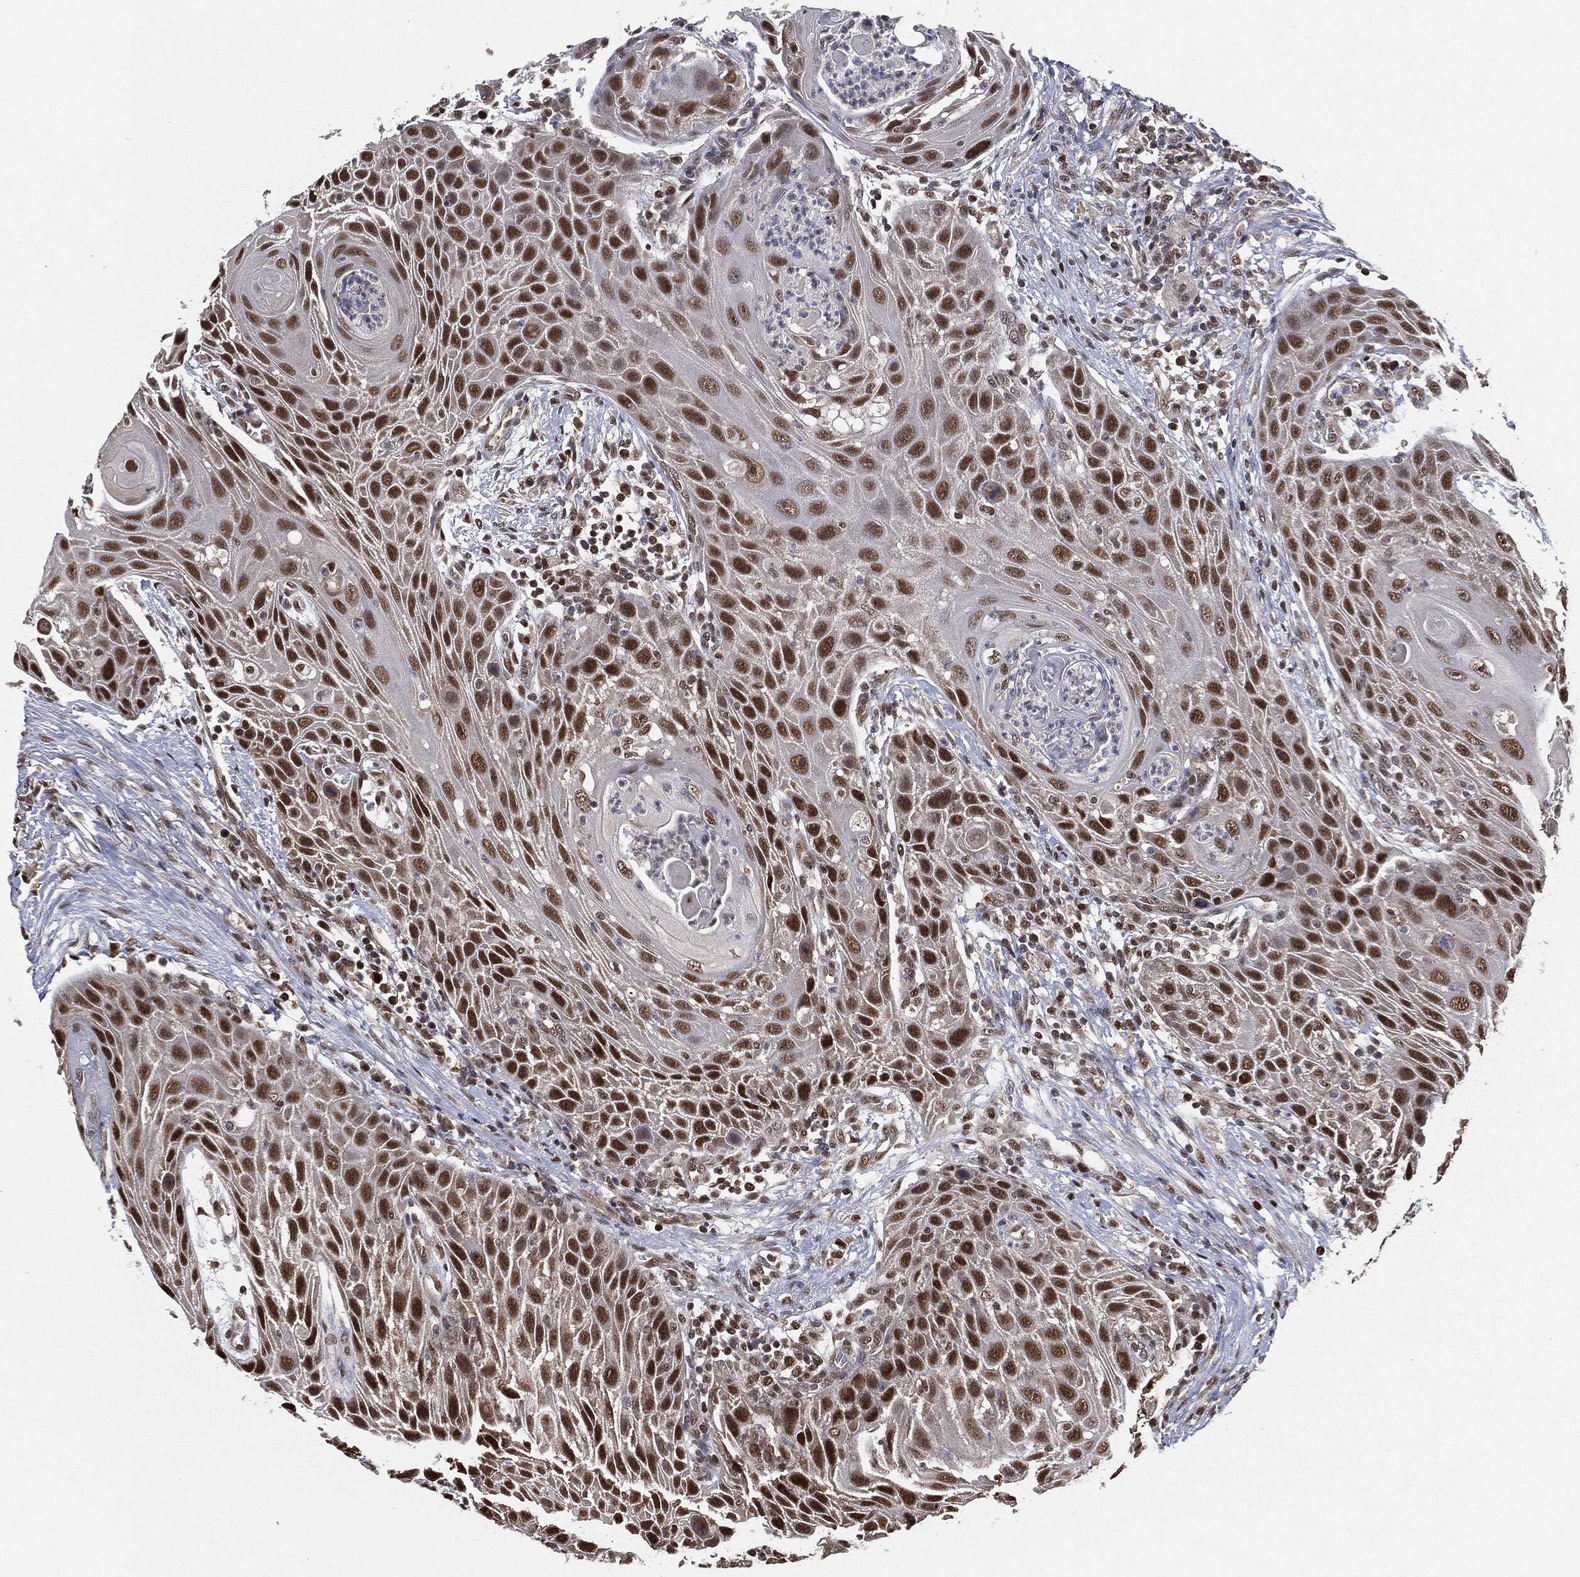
{"staining": {"intensity": "strong", "quantity": ">75%", "location": "nuclear"}, "tissue": "head and neck cancer", "cell_type": "Tumor cells", "image_type": "cancer", "snomed": [{"axis": "morphology", "description": "Squamous cell carcinoma, NOS"}, {"axis": "topography", "description": "Head-Neck"}], "caption": "This is a photomicrograph of IHC staining of head and neck cancer, which shows strong positivity in the nuclear of tumor cells.", "gene": "SHLD2", "patient": {"sex": "male", "age": 69}}